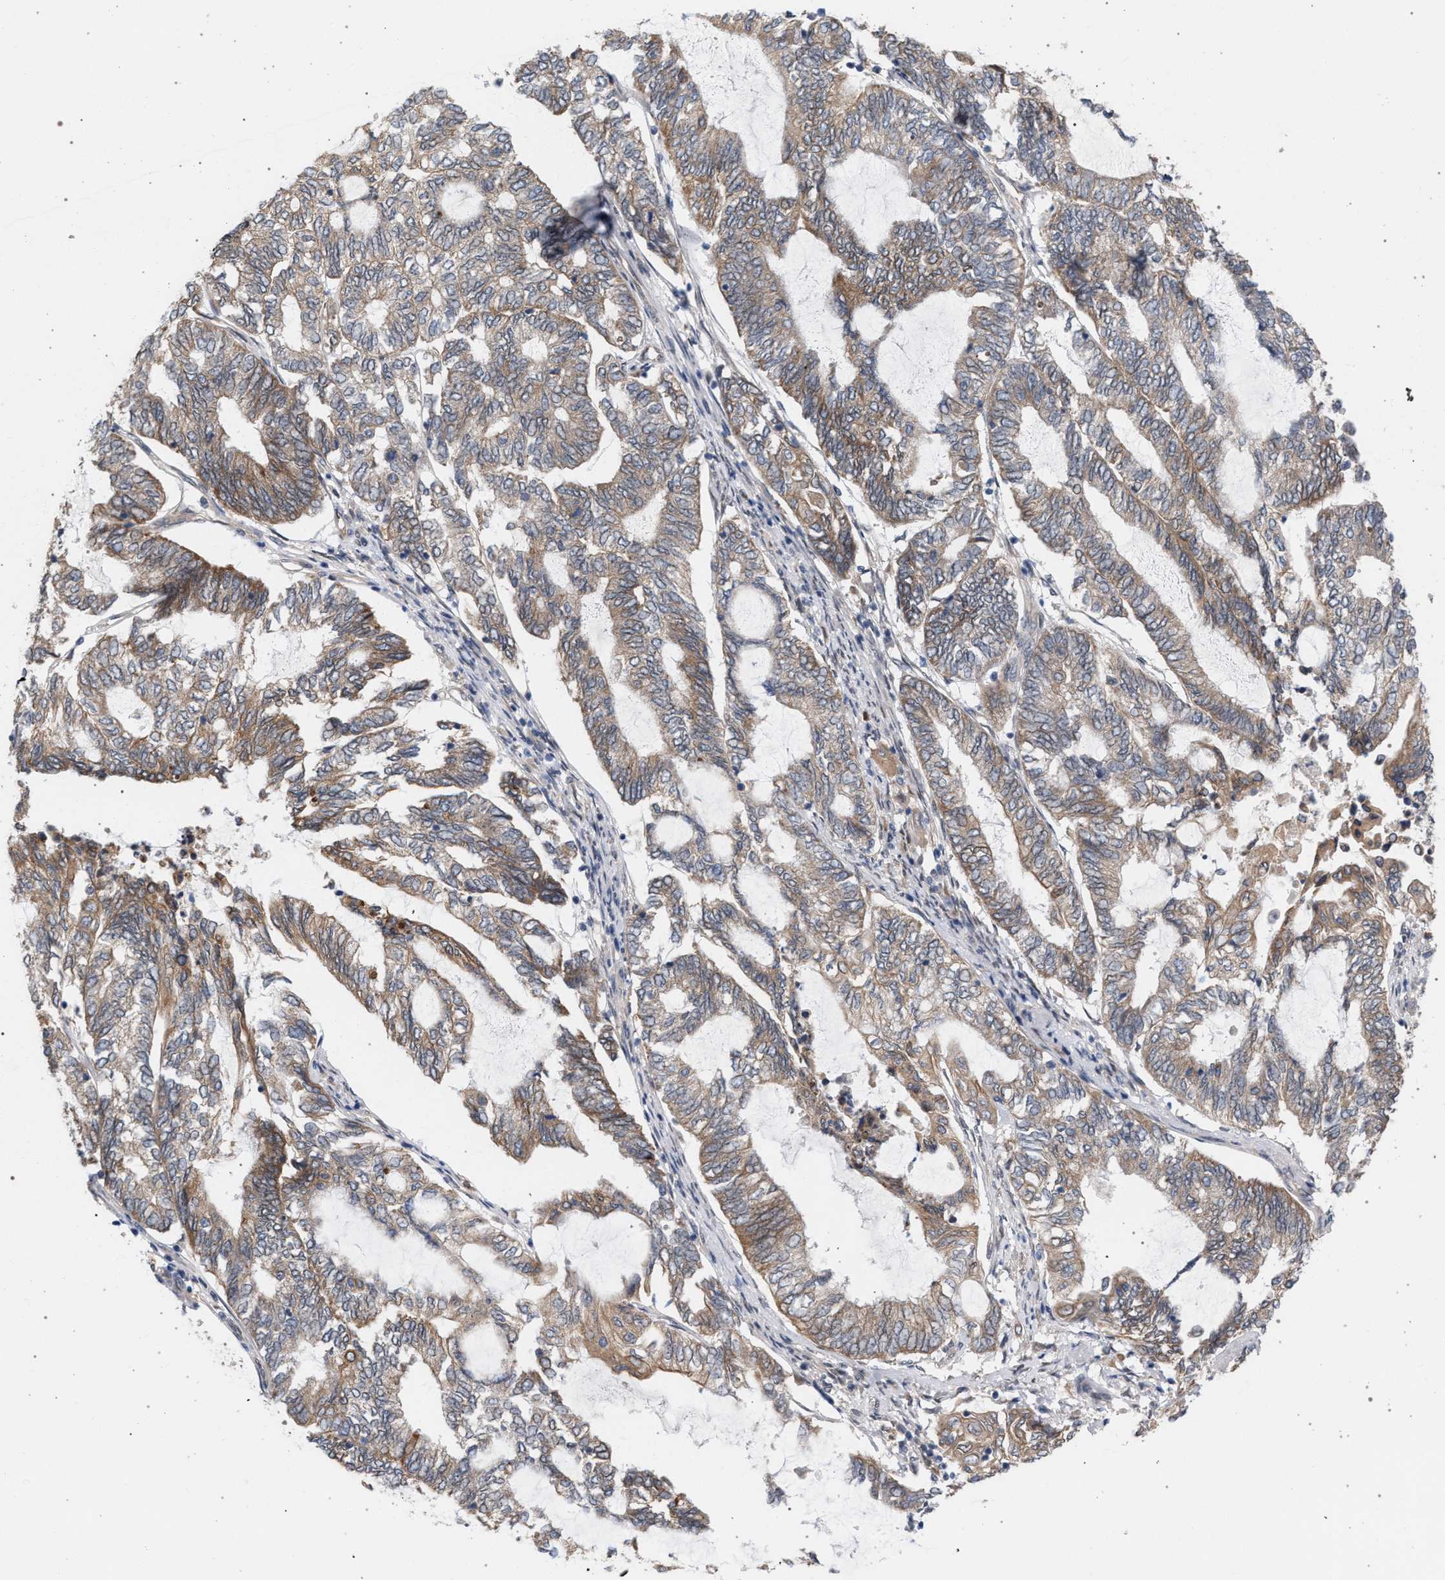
{"staining": {"intensity": "moderate", "quantity": ">75%", "location": "cytoplasmic/membranous"}, "tissue": "endometrial cancer", "cell_type": "Tumor cells", "image_type": "cancer", "snomed": [{"axis": "morphology", "description": "Adenocarcinoma, NOS"}, {"axis": "topography", "description": "Uterus"}, {"axis": "topography", "description": "Endometrium"}], "caption": "Adenocarcinoma (endometrial) tissue demonstrates moderate cytoplasmic/membranous staining in about >75% of tumor cells (brown staining indicates protein expression, while blue staining denotes nuclei).", "gene": "ARPC5L", "patient": {"sex": "female", "age": 70}}